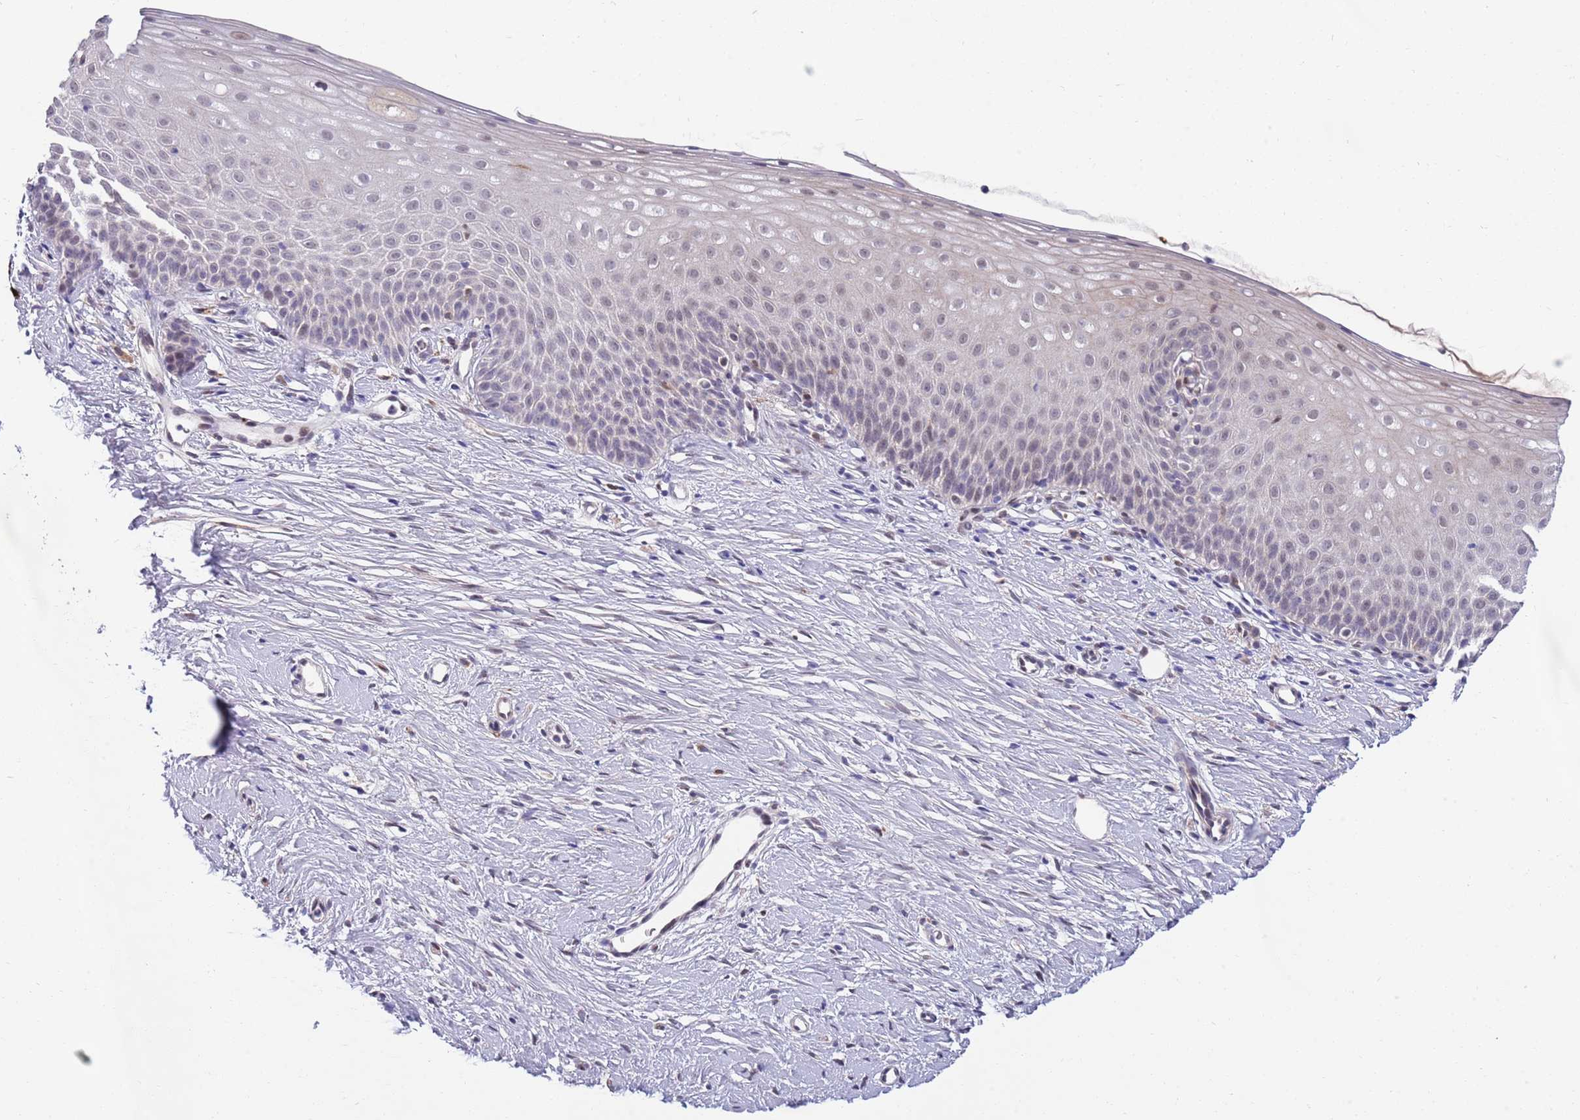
{"staining": {"intensity": "weak", "quantity": "<25%", "location": "nuclear"}, "tissue": "cervix", "cell_type": "Glandular cells", "image_type": "normal", "snomed": [{"axis": "morphology", "description": "Normal tissue, NOS"}, {"axis": "topography", "description": "Cervix"}], "caption": "This is a image of IHC staining of unremarkable cervix, which shows no expression in glandular cells. Nuclei are stained in blue.", "gene": "NLRP6", "patient": {"sex": "female", "age": 57}}